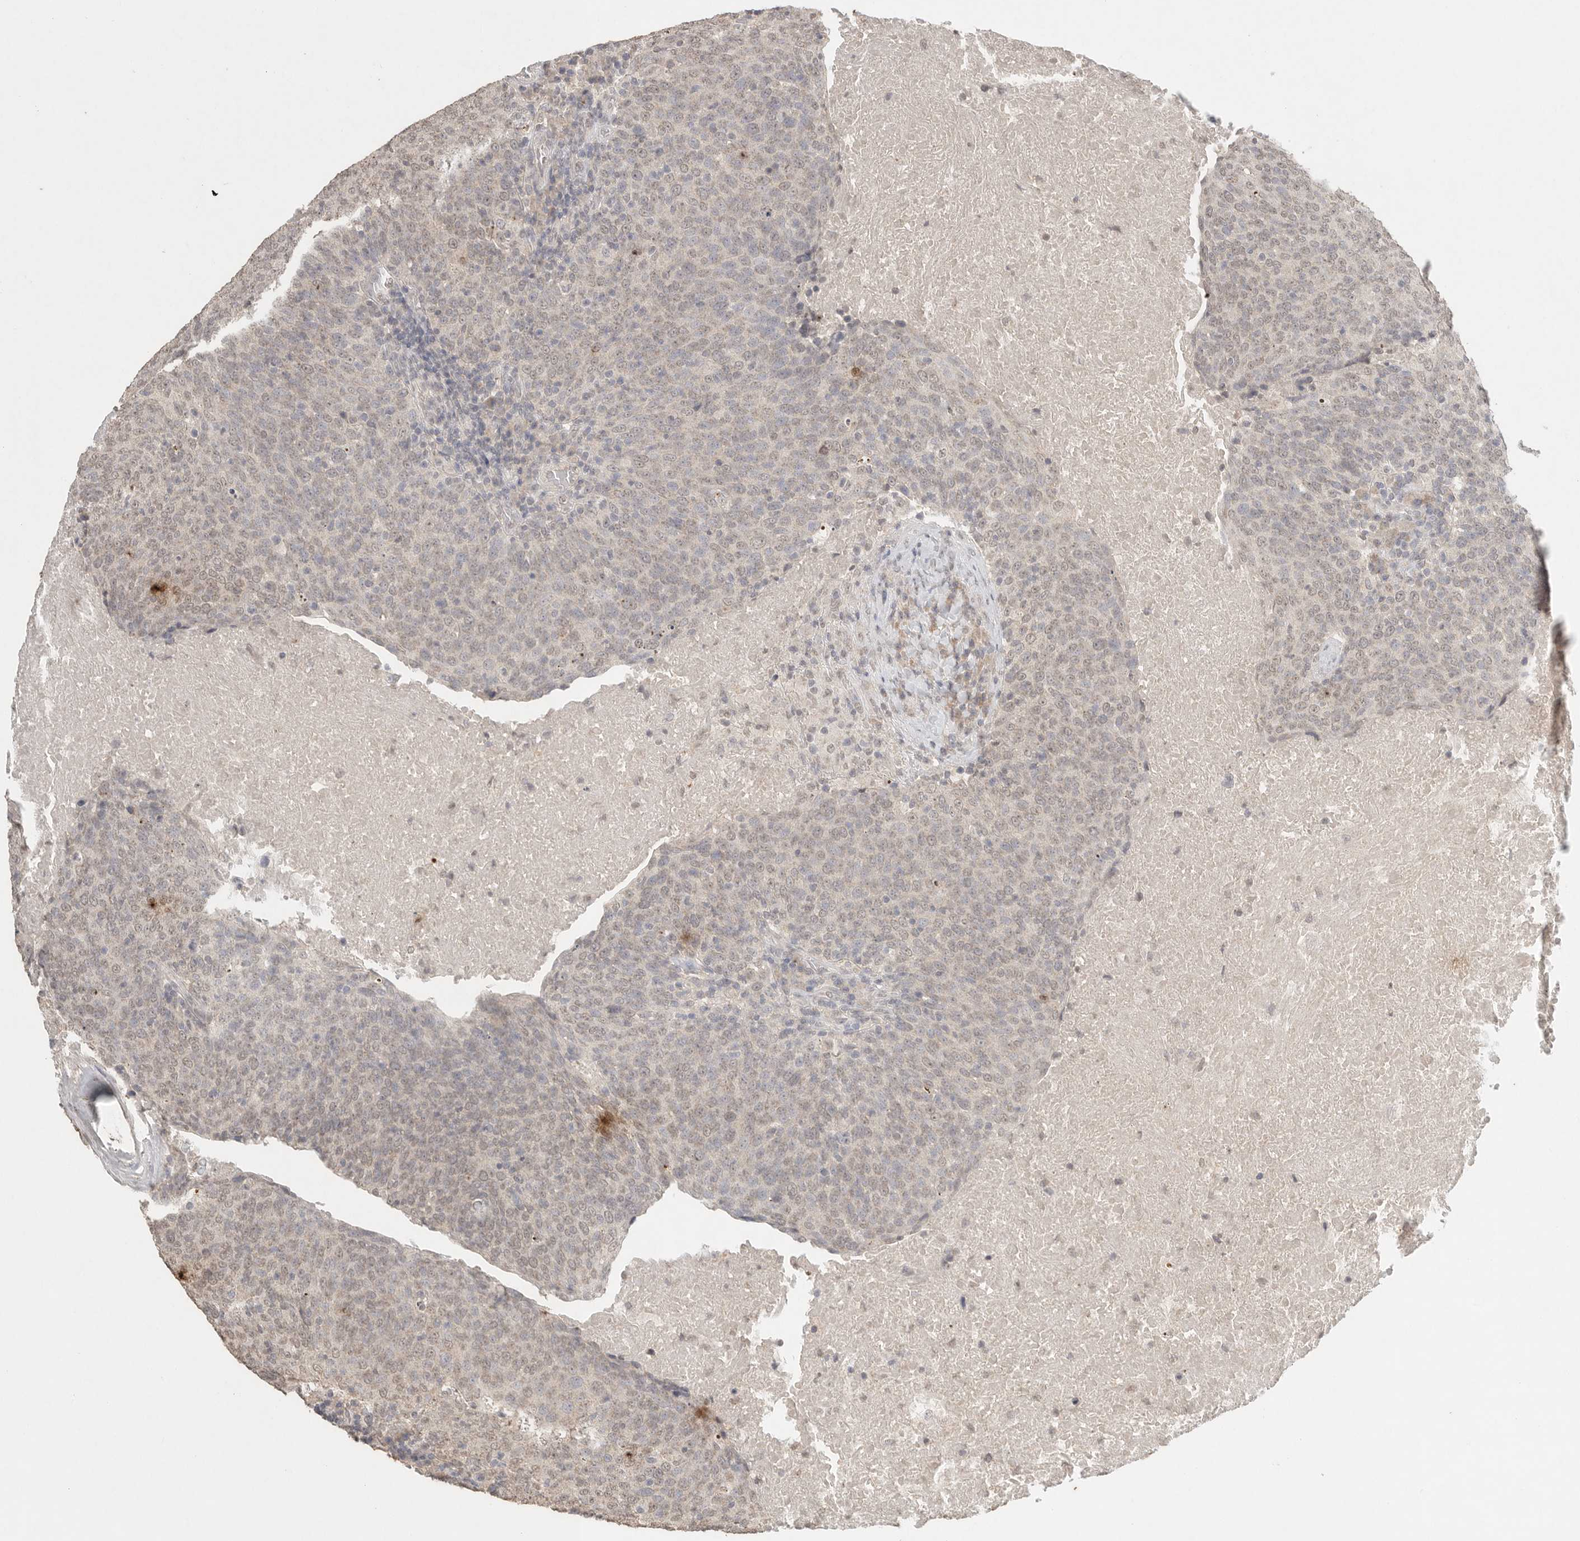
{"staining": {"intensity": "weak", "quantity": ">75%", "location": "nuclear"}, "tissue": "head and neck cancer", "cell_type": "Tumor cells", "image_type": "cancer", "snomed": [{"axis": "morphology", "description": "Squamous cell carcinoma, NOS"}, {"axis": "morphology", "description": "Squamous cell carcinoma, metastatic, NOS"}, {"axis": "topography", "description": "Lymph node"}, {"axis": "topography", "description": "Head-Neck"}], "caption": "Immunohistochemical staining of human head and neck cancer exhibits low levels of weak nuclear protein expression in about >75% of tumor cells.", "gene": "KLK5", "patient": {"sex": "male", "age": 62}}